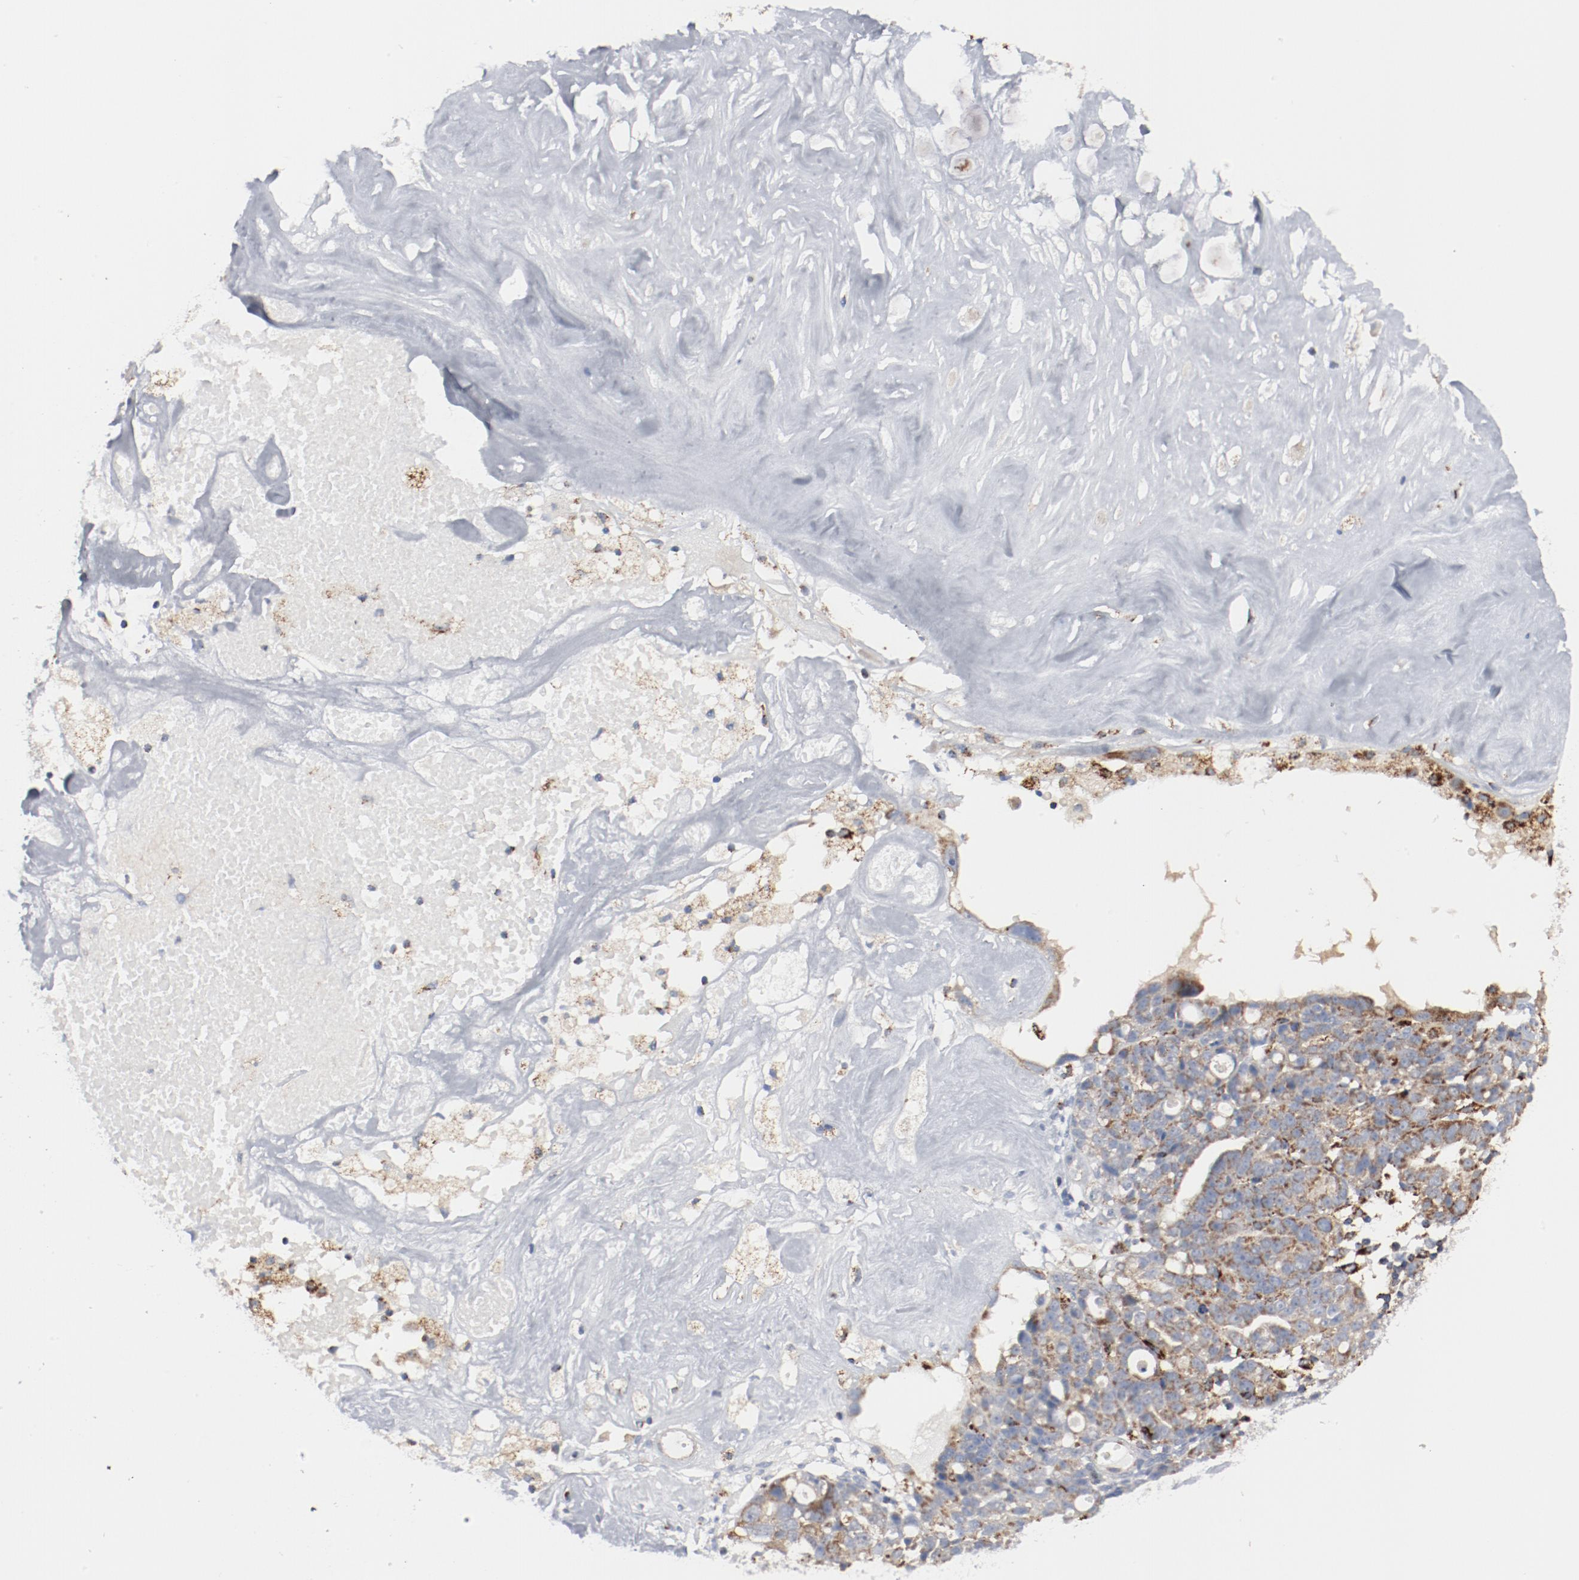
{"staining": {"intensity": "moderate", "quantity": "25%-75%", "location": "cytoplasmic/membranous"}, "tissue": "ovarian cancer", "cell_type": "Tumor cells", "image_type": "cancer", "snomed": [{"axis": "morphology", "description": "Cystadenocarcinoma, serous, NOS"}, {"axis": "topography", "description": "Ovary"}], "caption": "High-power microscopy captured an immunohistochemistry image of ovarian cancer (serous cystadenocarcinoma), revealing moderate cytoplasmic/membranous expression in approximately 25%-75% of tumor cells.", "gene": "SETD3", "patient": {"sex": "female", "age": 66}}